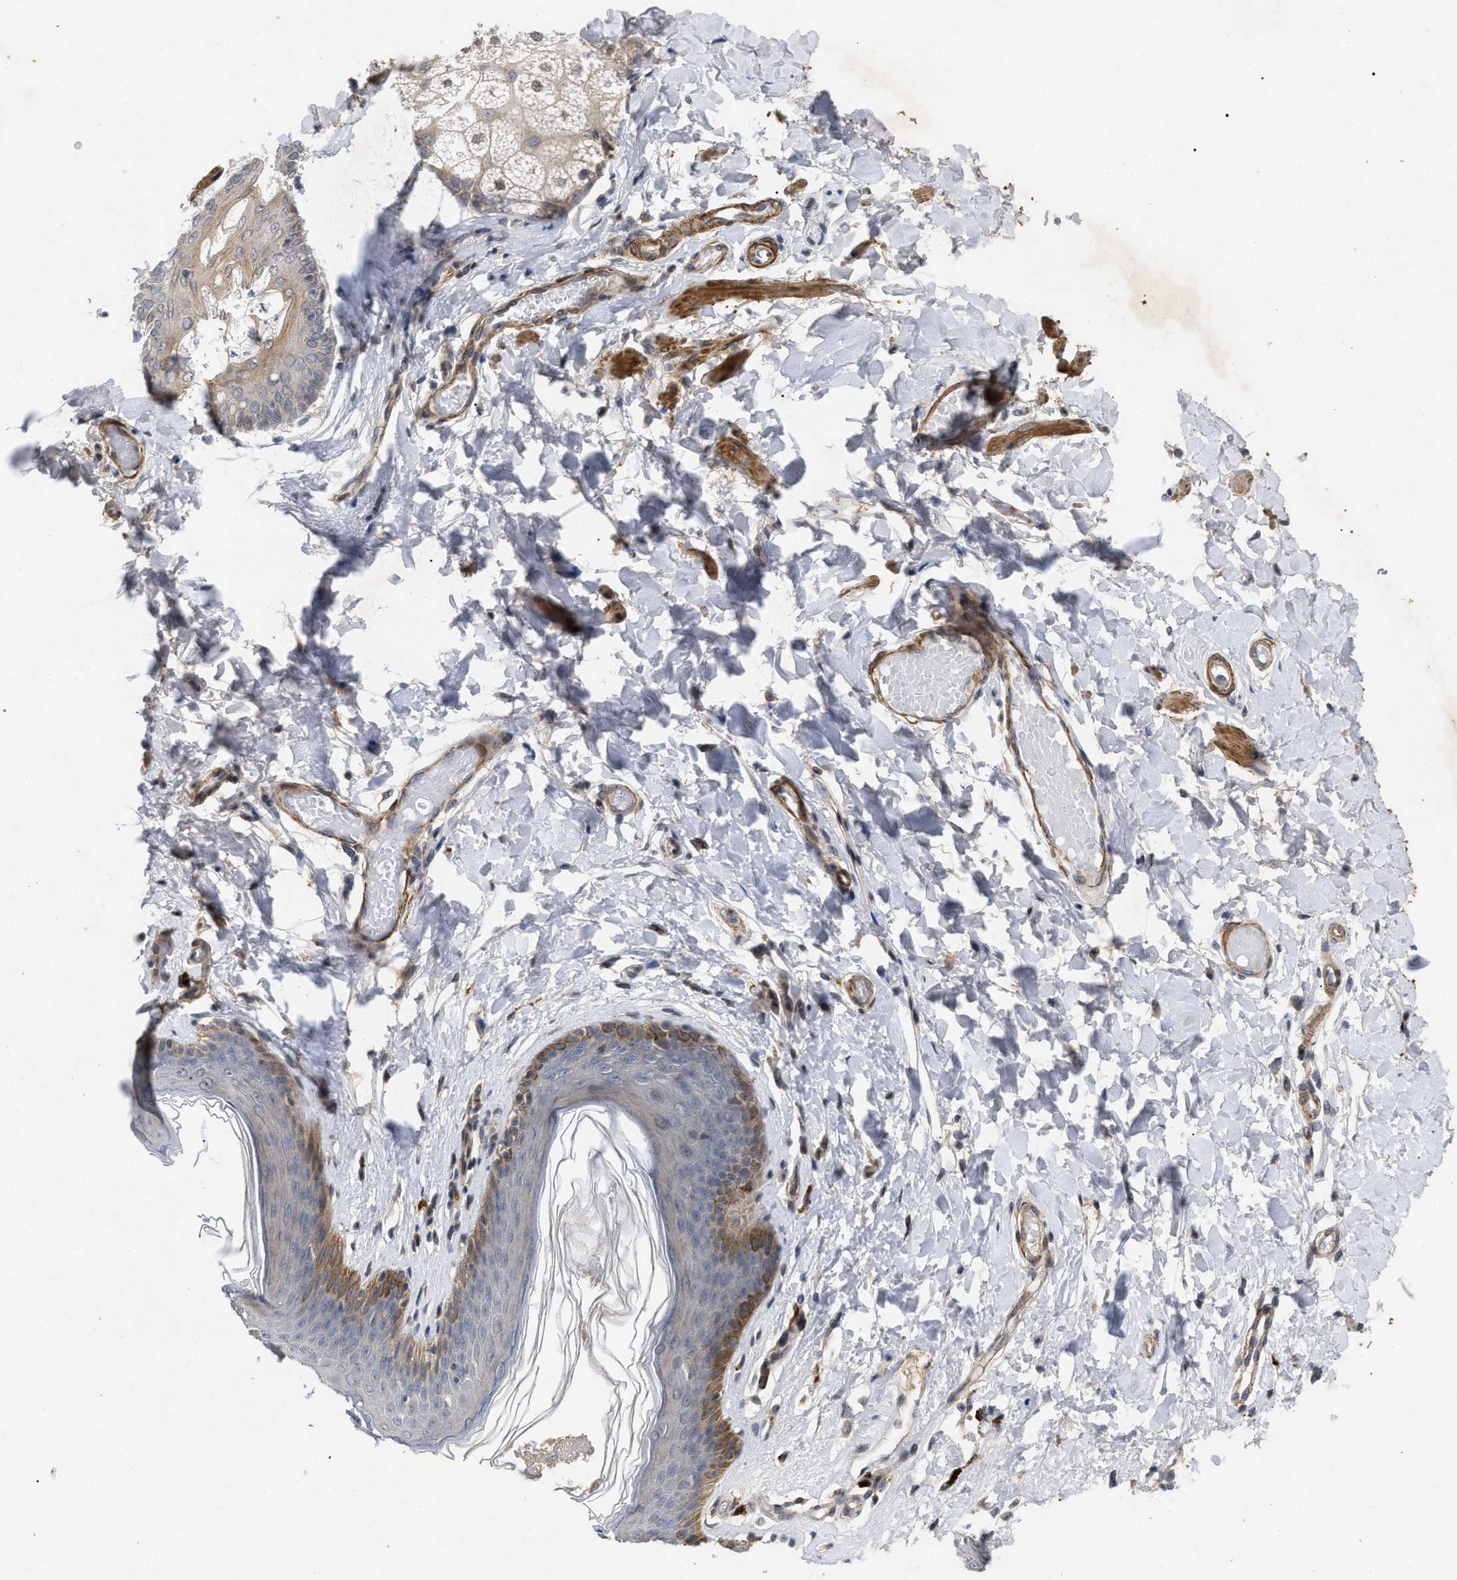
{"staining": {"intensity": "moderate", "quantity": "25%-75%", "location": "cytoplasmic/membranous"}, "tissue": "skin", "cell_type": "Epidermal cells", "image_type": "normal", "snomed": [{"axis": "morphology", "description": "Normal tissue, NOS"}, {"axis": "topography", "description": "Vulva"}], "caption": "Immunohistochemistry (DAB (3,3'-diaminobenzidine)) staining of normal human skin shows moderate cytoplasmic/membranous protein positivity in approximately 25%-75% of epidermal cells.", "gene": "ST6GALNAC6", "patient": {"sex": "female", "age": 66}}